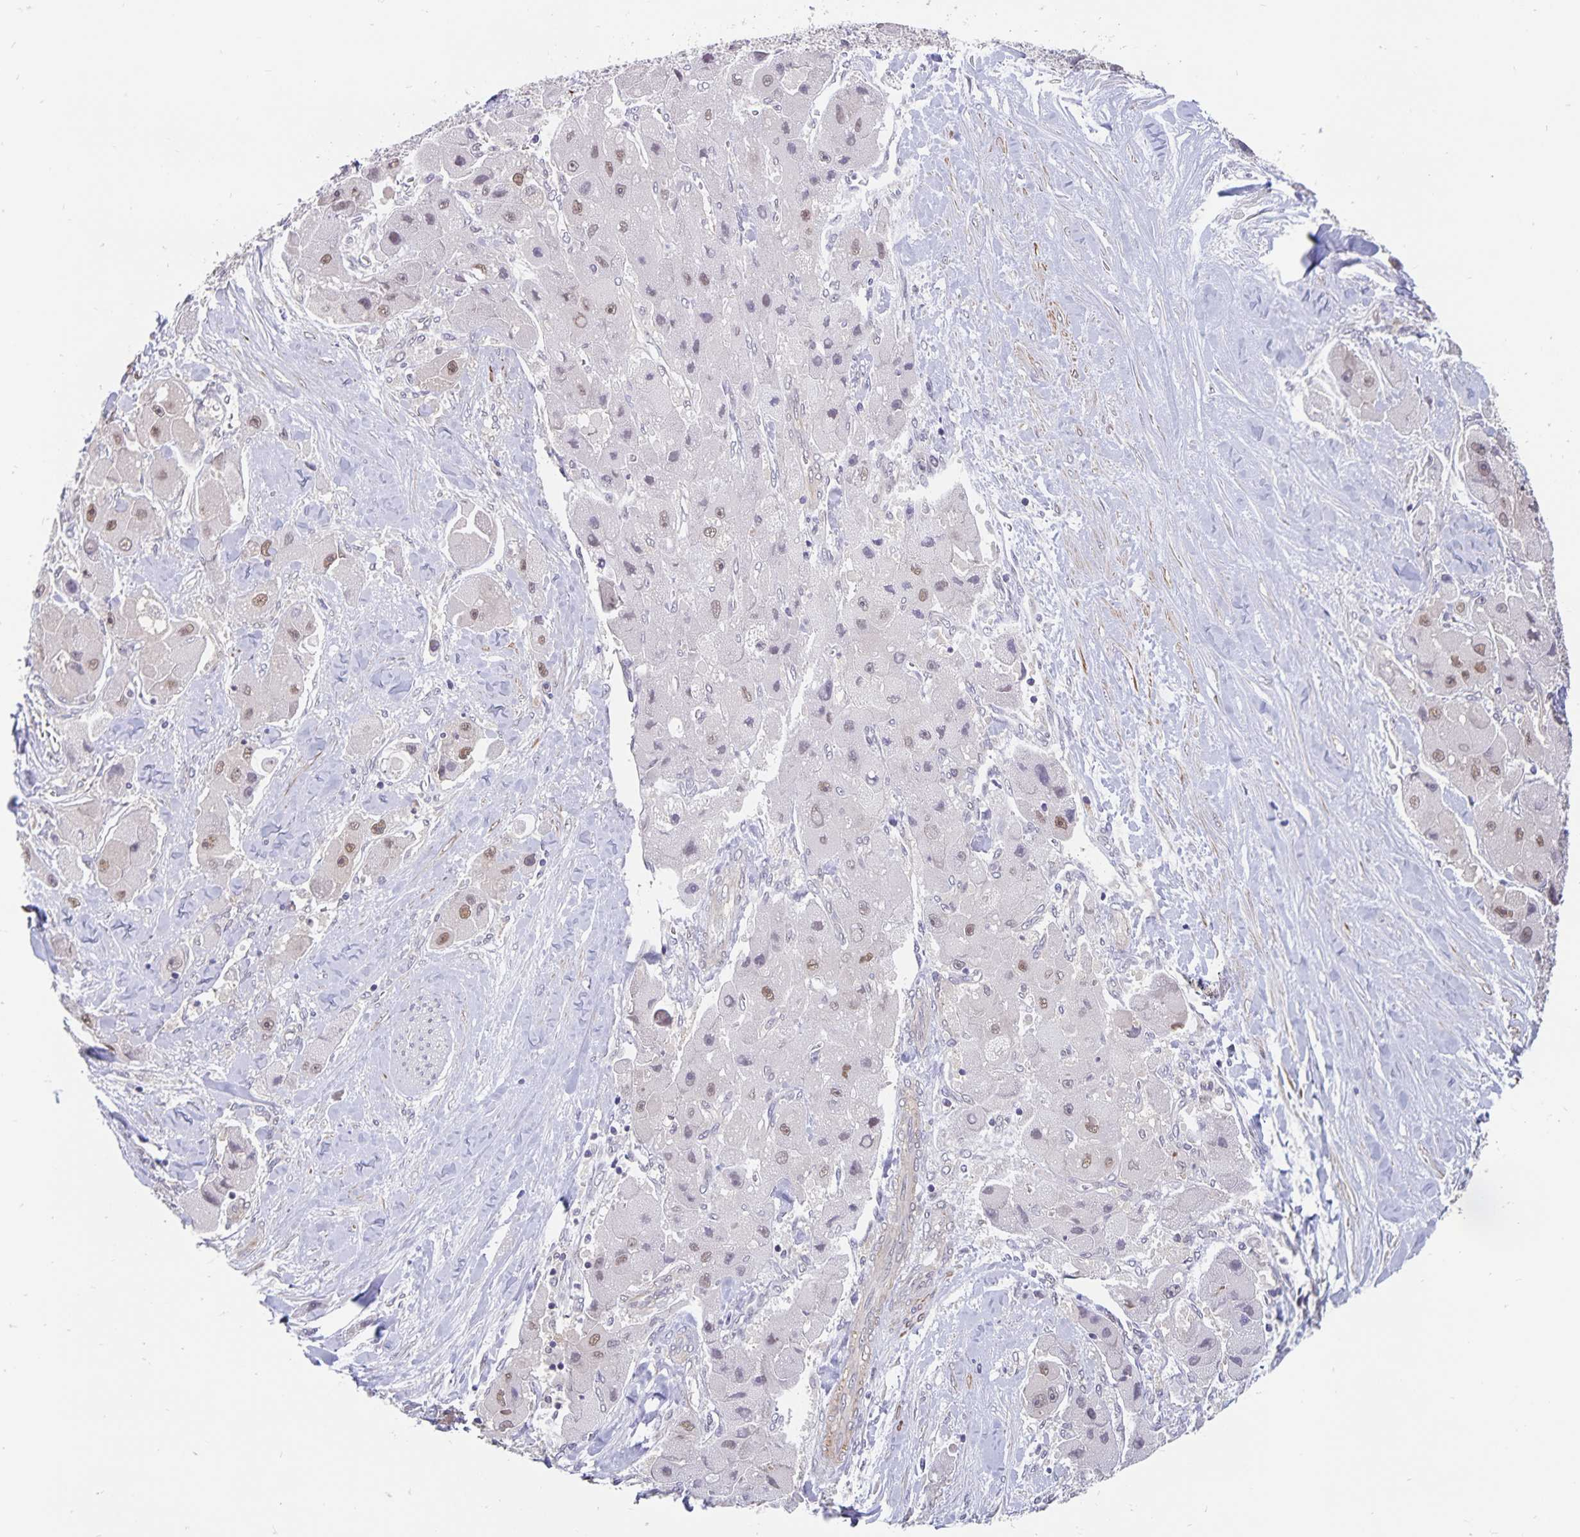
{"staining": {"intensity": "weak", "quantity": "25%-75%", "location": "nuclear"}, "tissue": "liver cancer", "cell_type": "Tumor cells", "image_type": "cancer", "snomed": [{"axis": "morphology", "description": "Carcinoma, Hepatocellular, NOS"}, {"axis": "topography", "description": "Liver"}], "caption": "Tumor cells show weak nuclear positivity in approximately 25%-75% of cells in liver cancer (hepatocellular carcinoma).", "gene": "BAG6", "patient": {"sex": "male", "age": 24}}